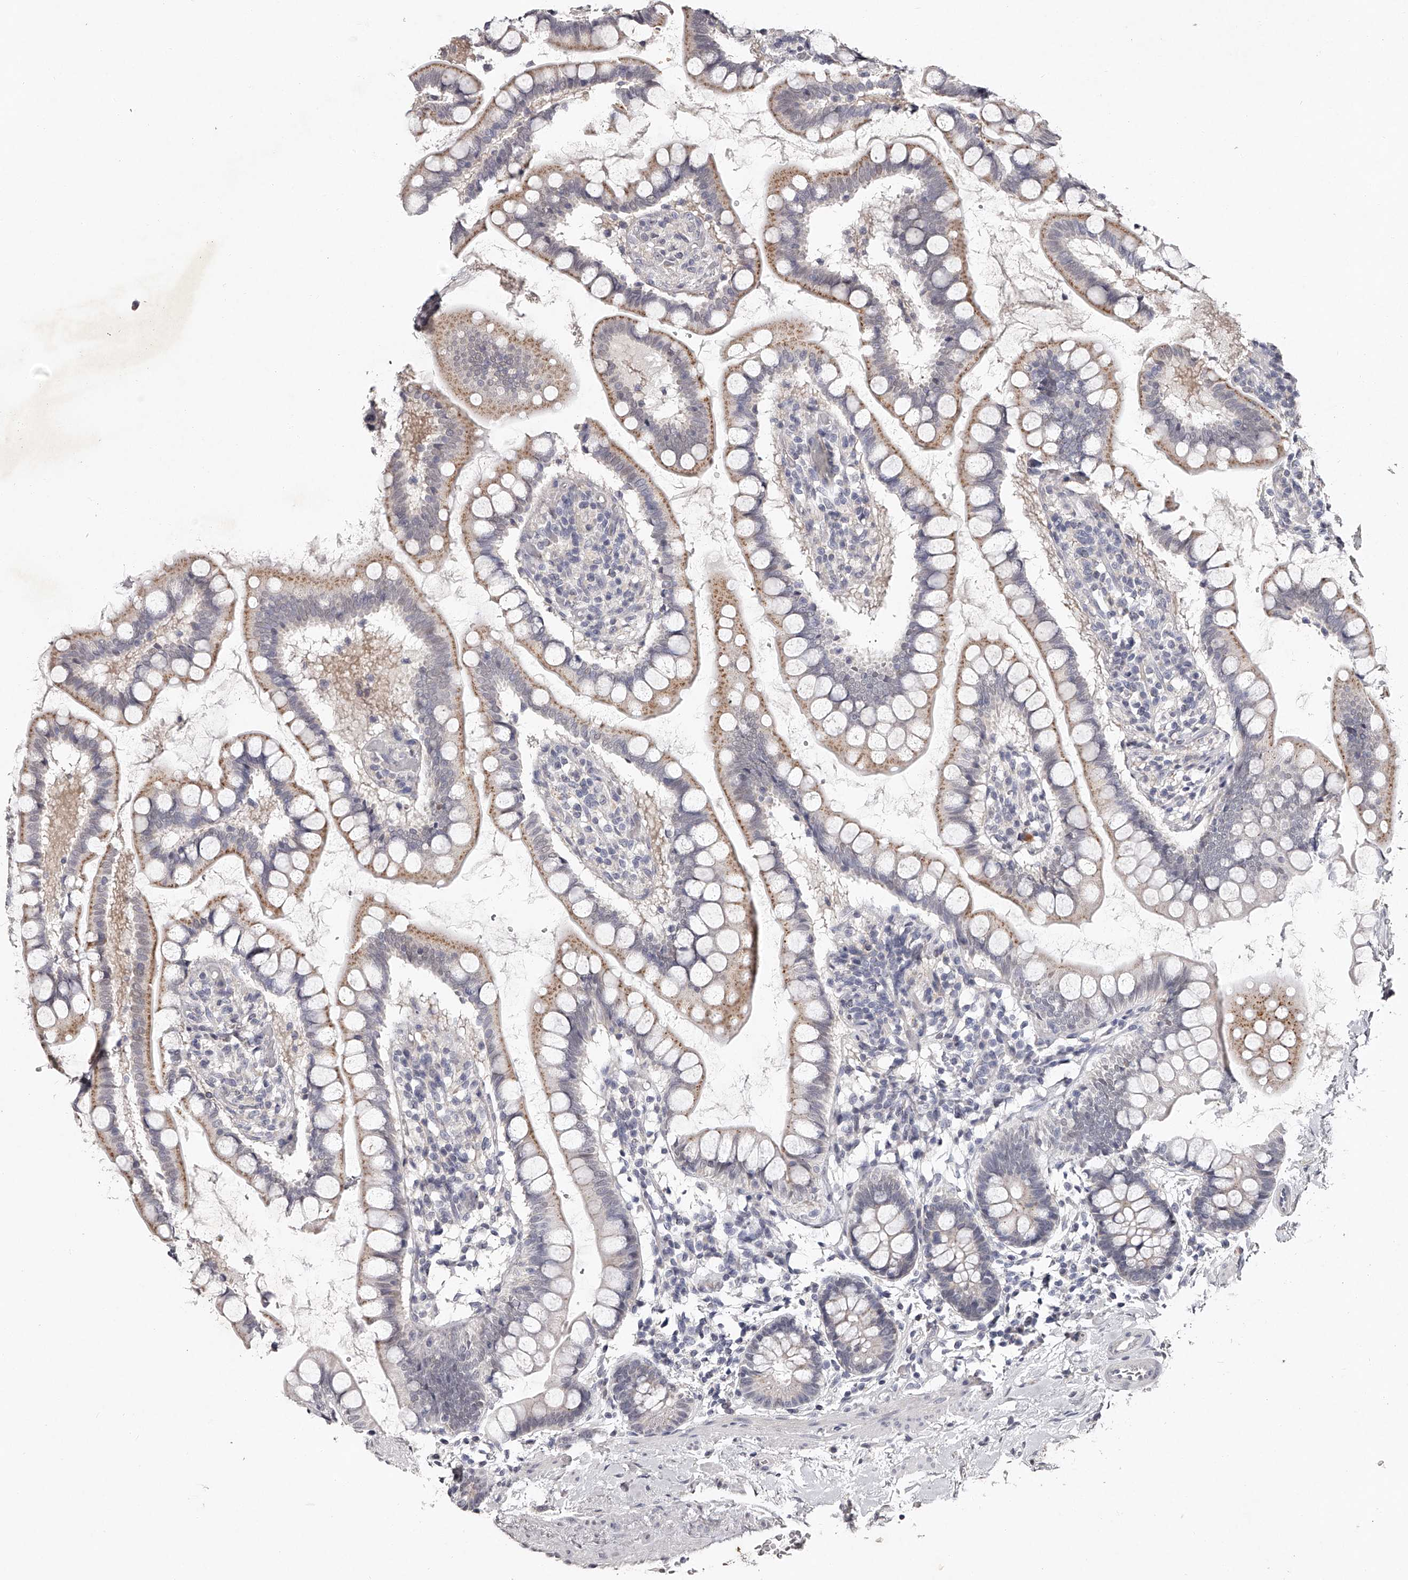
{"staining": {"intensity": "weak", "quantity": ">75%", "location": "cytoplasmic/membranous"}, "tissue": "small intestine", "cell_type": "Glandular cells", "image_type": "normal", "snomed": [{"axis": "morphology", "description": "Normal tissue, NOS"}, {"axis": "topography", "description": "Small intestine"}], "caption": "This histopathology image reveals normal small intestine stained with IHC to label a protein in brown. The cytoplasmic/membranous of glandular cells show weak positivity for the protein. Nuclei are counter-stained blue.", "gene": "NT5DC1", "patient": {"sex": "female", "age": 84}}